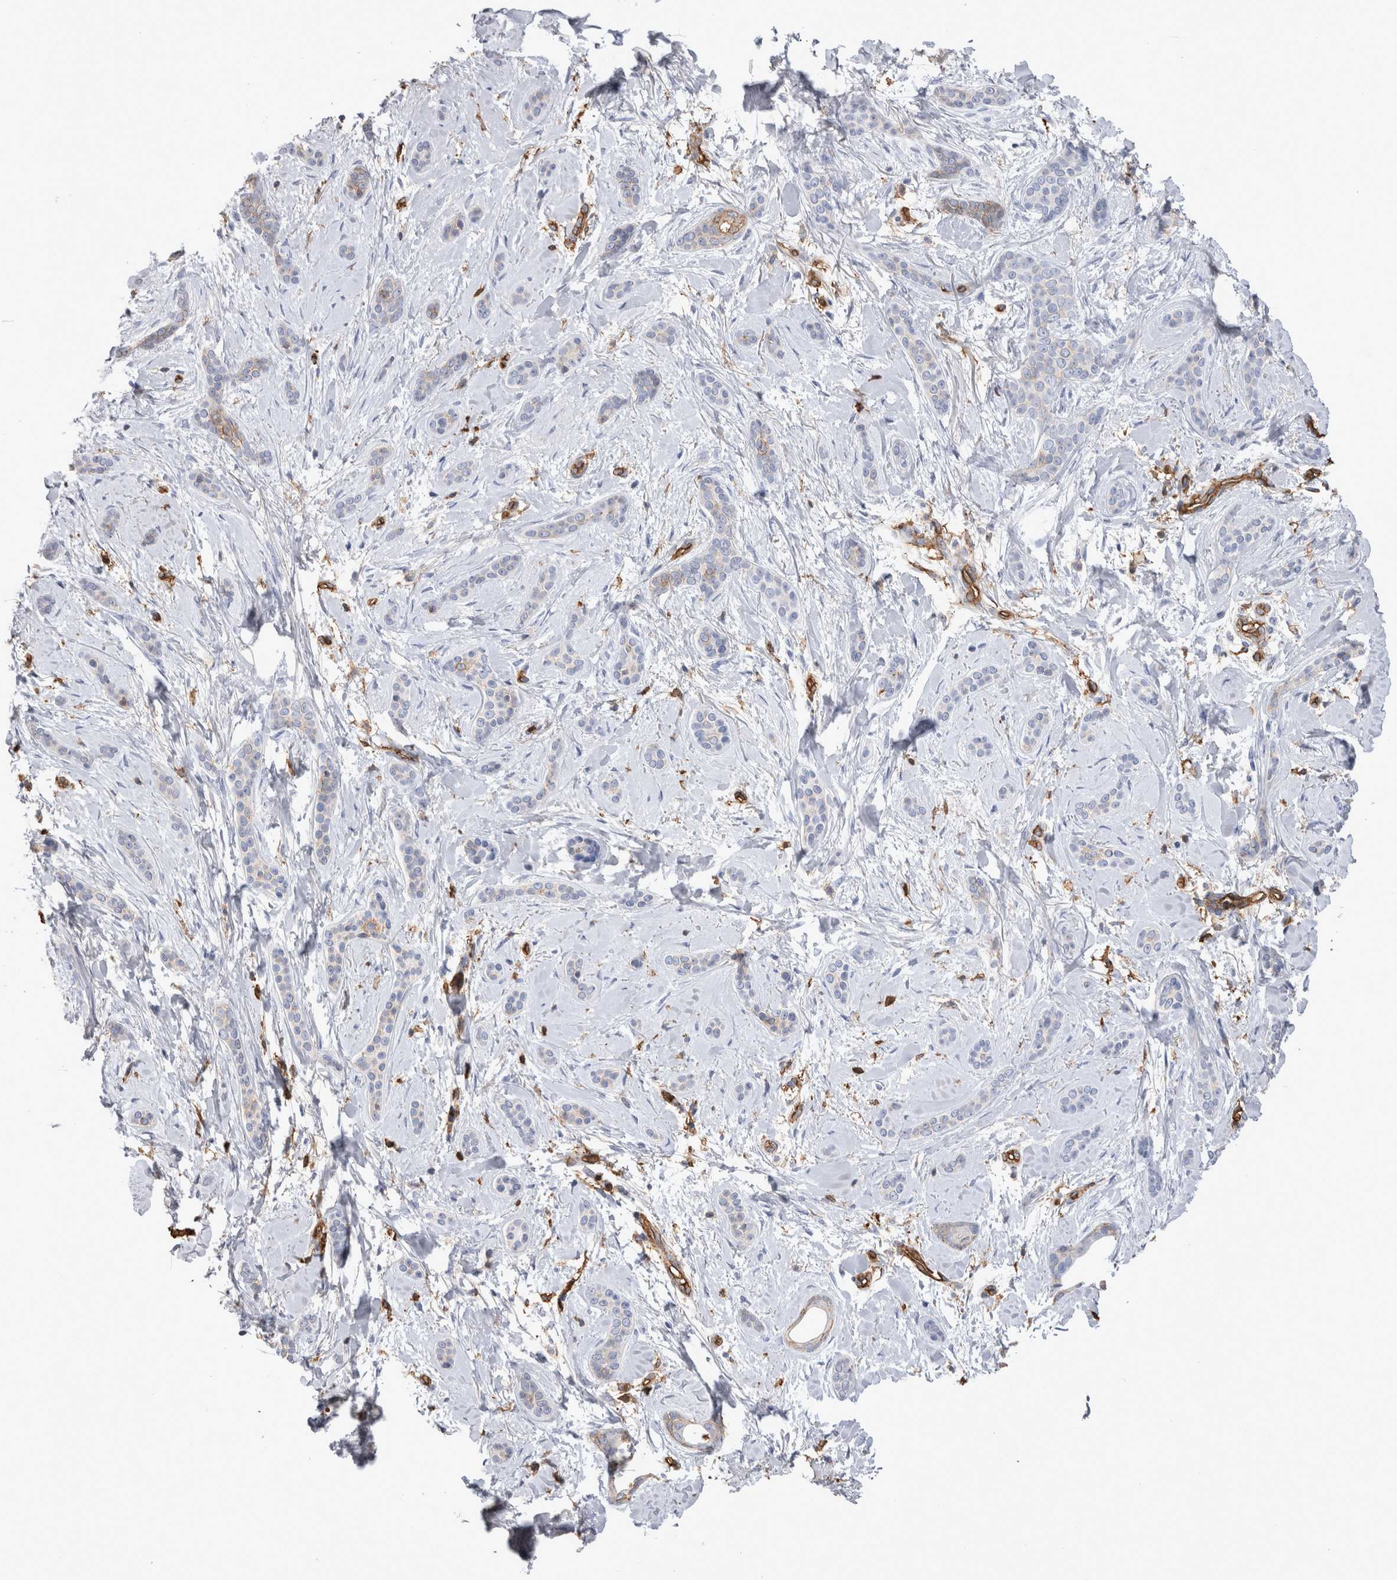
{"staining": {"intensity": "negative", "quantity": "none", "location": "none"}, "tissue": "skin cancer", "cell_type": "Tumor cells", "image_type": "cancer", "snomed": [{"axis": "morphology", "description": "Basal cell carcinoma"}, {"axis": "morphology", "description": "Adnexal tumor, benign"}, {"axis": "topography", "description": "Skin"}], "caption": "IHC image of basal cell carcinoma (skin) stained for a protein (brown), which reveals no staining in tumor cells.", "gene": "IL17RC", "patient": {"sex": "female", "age": 42}}